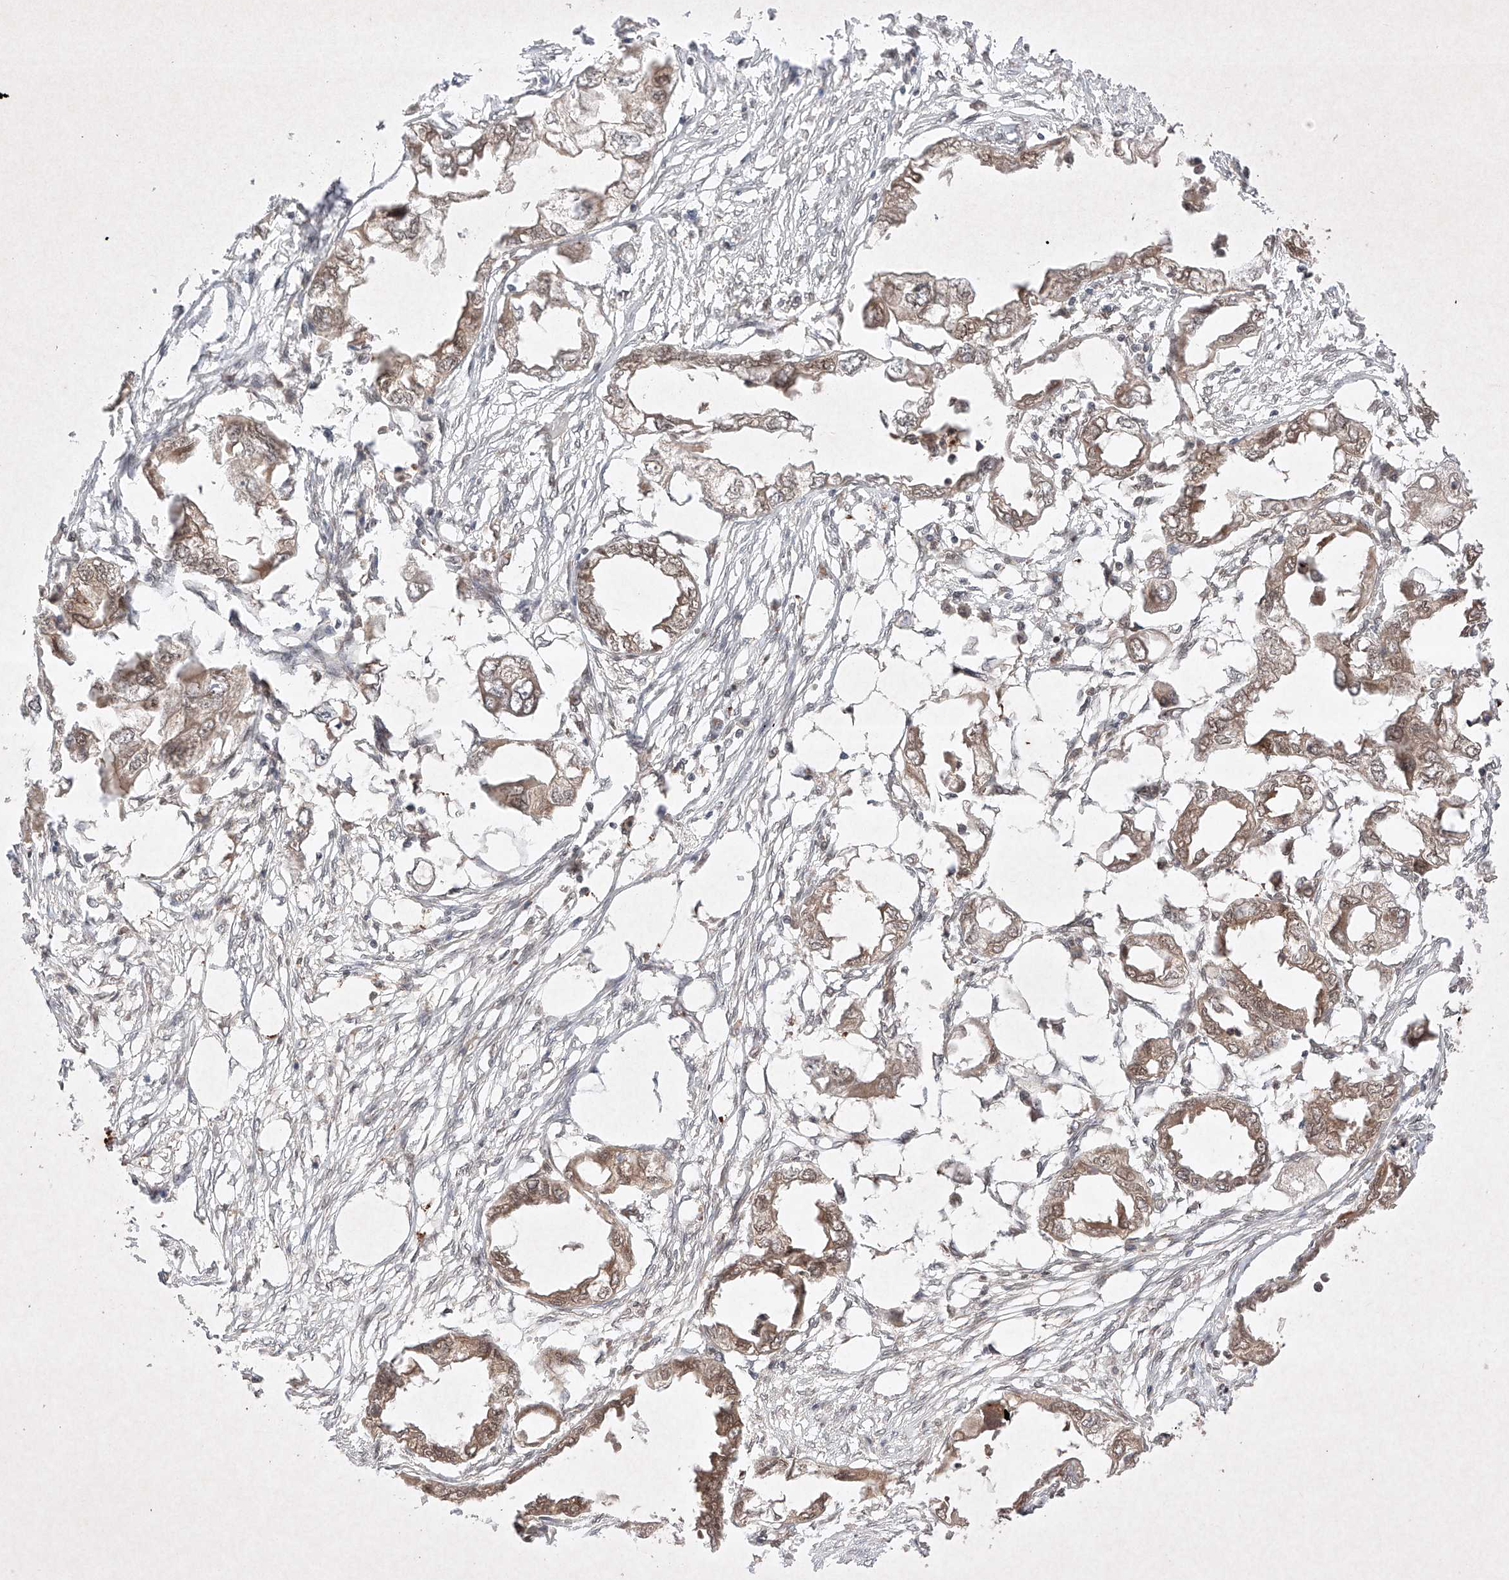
{"staining": {"intensity": "moderate", "quantity": ">75%", "location": "cytoplasmic/membranous"}, "tissue": "endometrial cancer", "cell_type": "Tumor cells", "image_type": "cancer", "snomed": [{"axis": "morphology", "description": "Adenocarcinoma, NOS"}, {"axis": "morphology", "description": "Adenocarcinoma, metastatic, NOS"}, {"axis": "topography", "description": "Adipose tissue"}, {"axis": "topography", "description": "Endometrium"}], "caption": "Immunohistochemical staining of human metastatic adenocarcinoma (endometrial) exhibits medium levels of moderate cytoplasmic/membranous protein staining in about >75% of tumor cells.", "gene": "RNF31", "patient": {"sex": "female", "age": 67}}